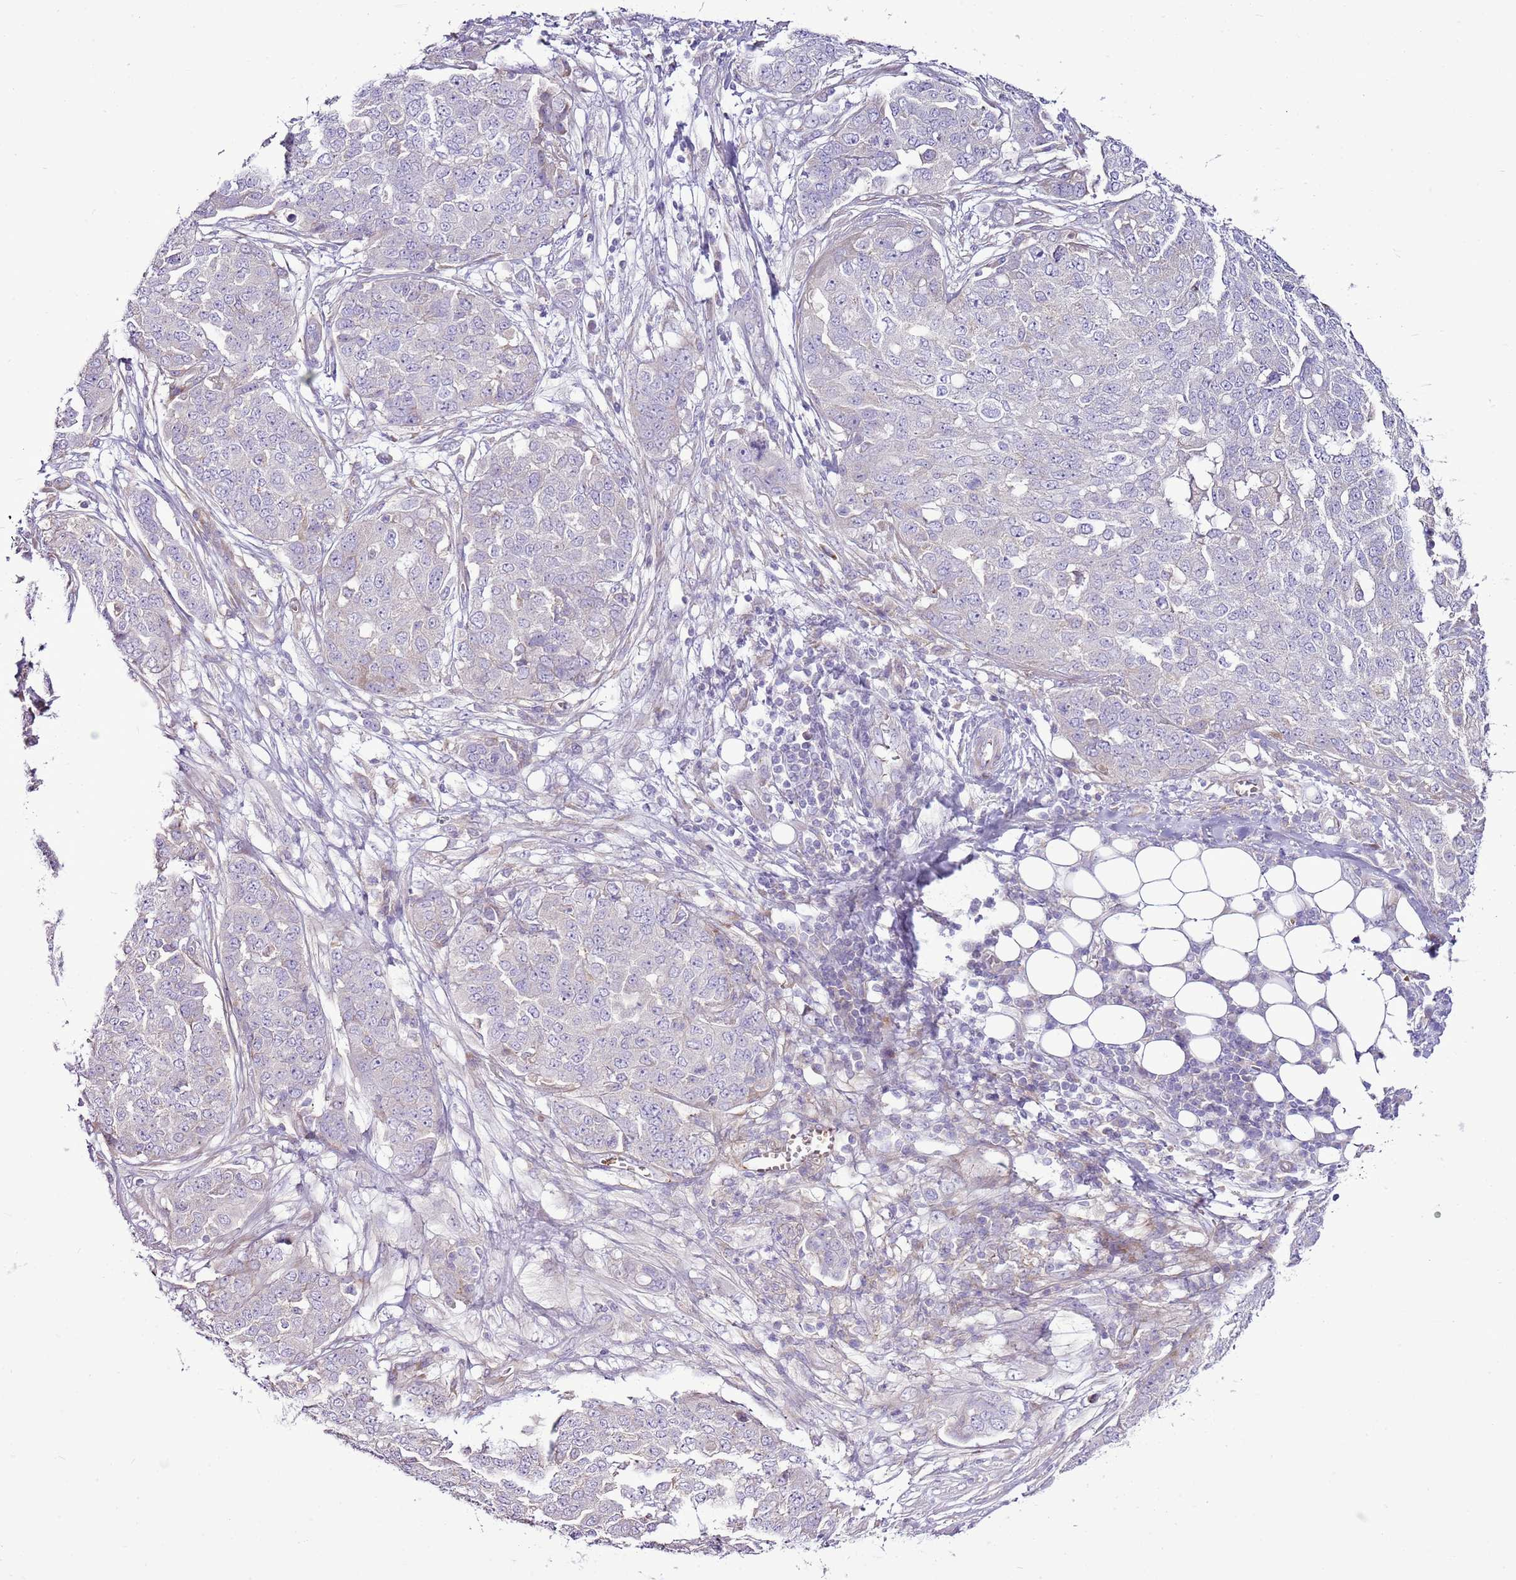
{"staining": {"intensity": "negative", "quantity": "none", "location": "none"}, "tissue": "ovarian cancer", "cell_type": "Tumor cells", "image_type": "cancer", "snomed": [{"axis": "morphology", "description": "Cystadenocarcinoma, serous, NOS"}, {"axis": "topography", "description": "Soft tissue"}, {"axis": "topography", "description": "Ovary"}], "caption": "Immunohistochemical staining of human serous cystadenocarcinoma (ovarian) reveals no significant positivity in tumor cells.", "gene": "CHAC2", "patient": {"sex": "female", "age": 57}}